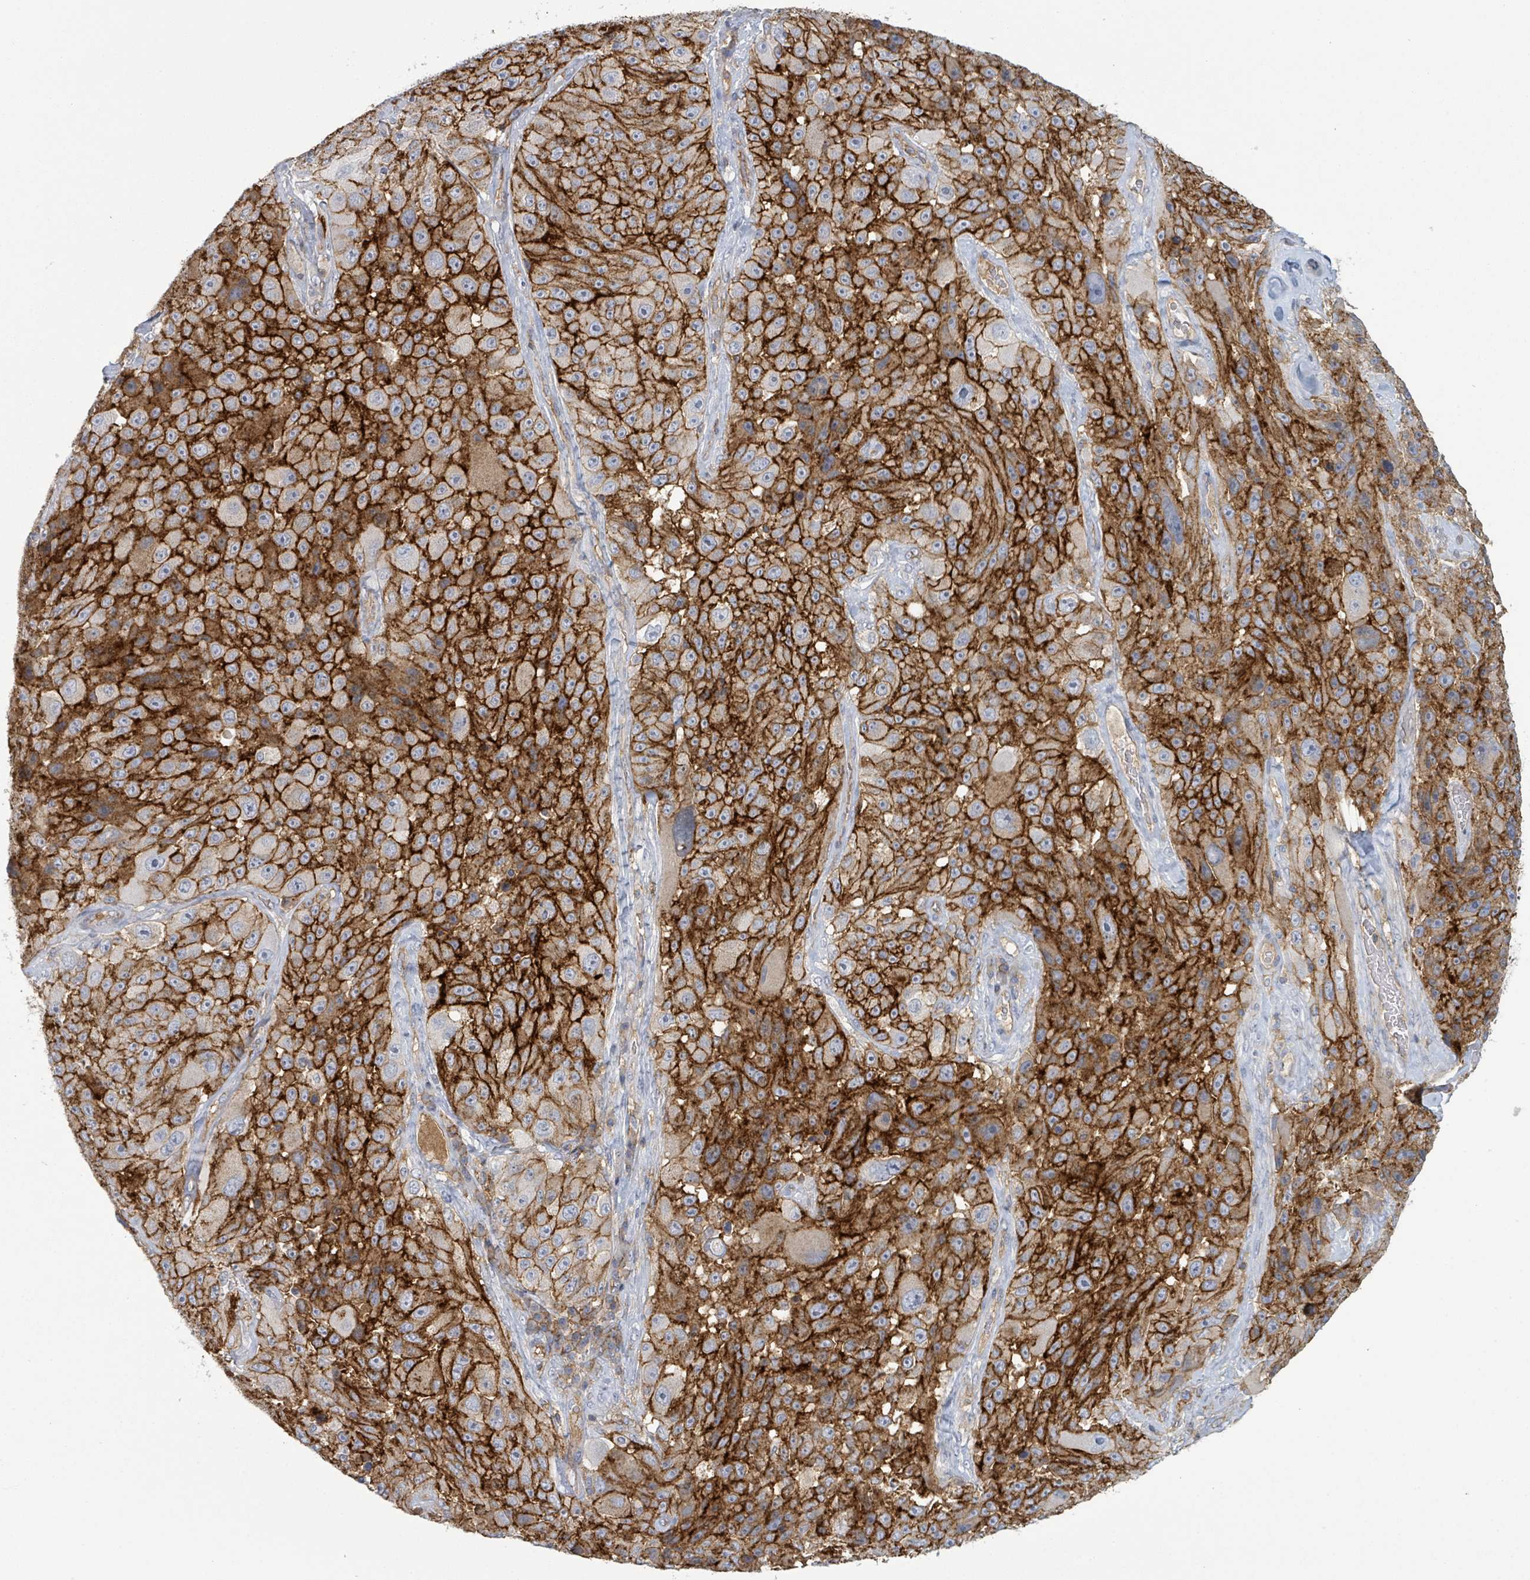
{"staining": {"intensity": "strong", "quantity": ">75%", "location": "cytoplasmic/membranous"}, "tissue": "melanoma", "cell_type": "Tumor cells", "image_type": "cancer", "snomed": [{"axis": "morphology", "description": "Malignant melanoma, Metastatic site"}, {"axis": "topography", "description": "Lymph node"}], "caption": "Protein expression analysis of human melanoma reveals strong cytoplasmic/membranous staining in about >75% of tumor cells.", "gene": "TNFRSF14", "patient": {"sex": "male", "age": 62}}